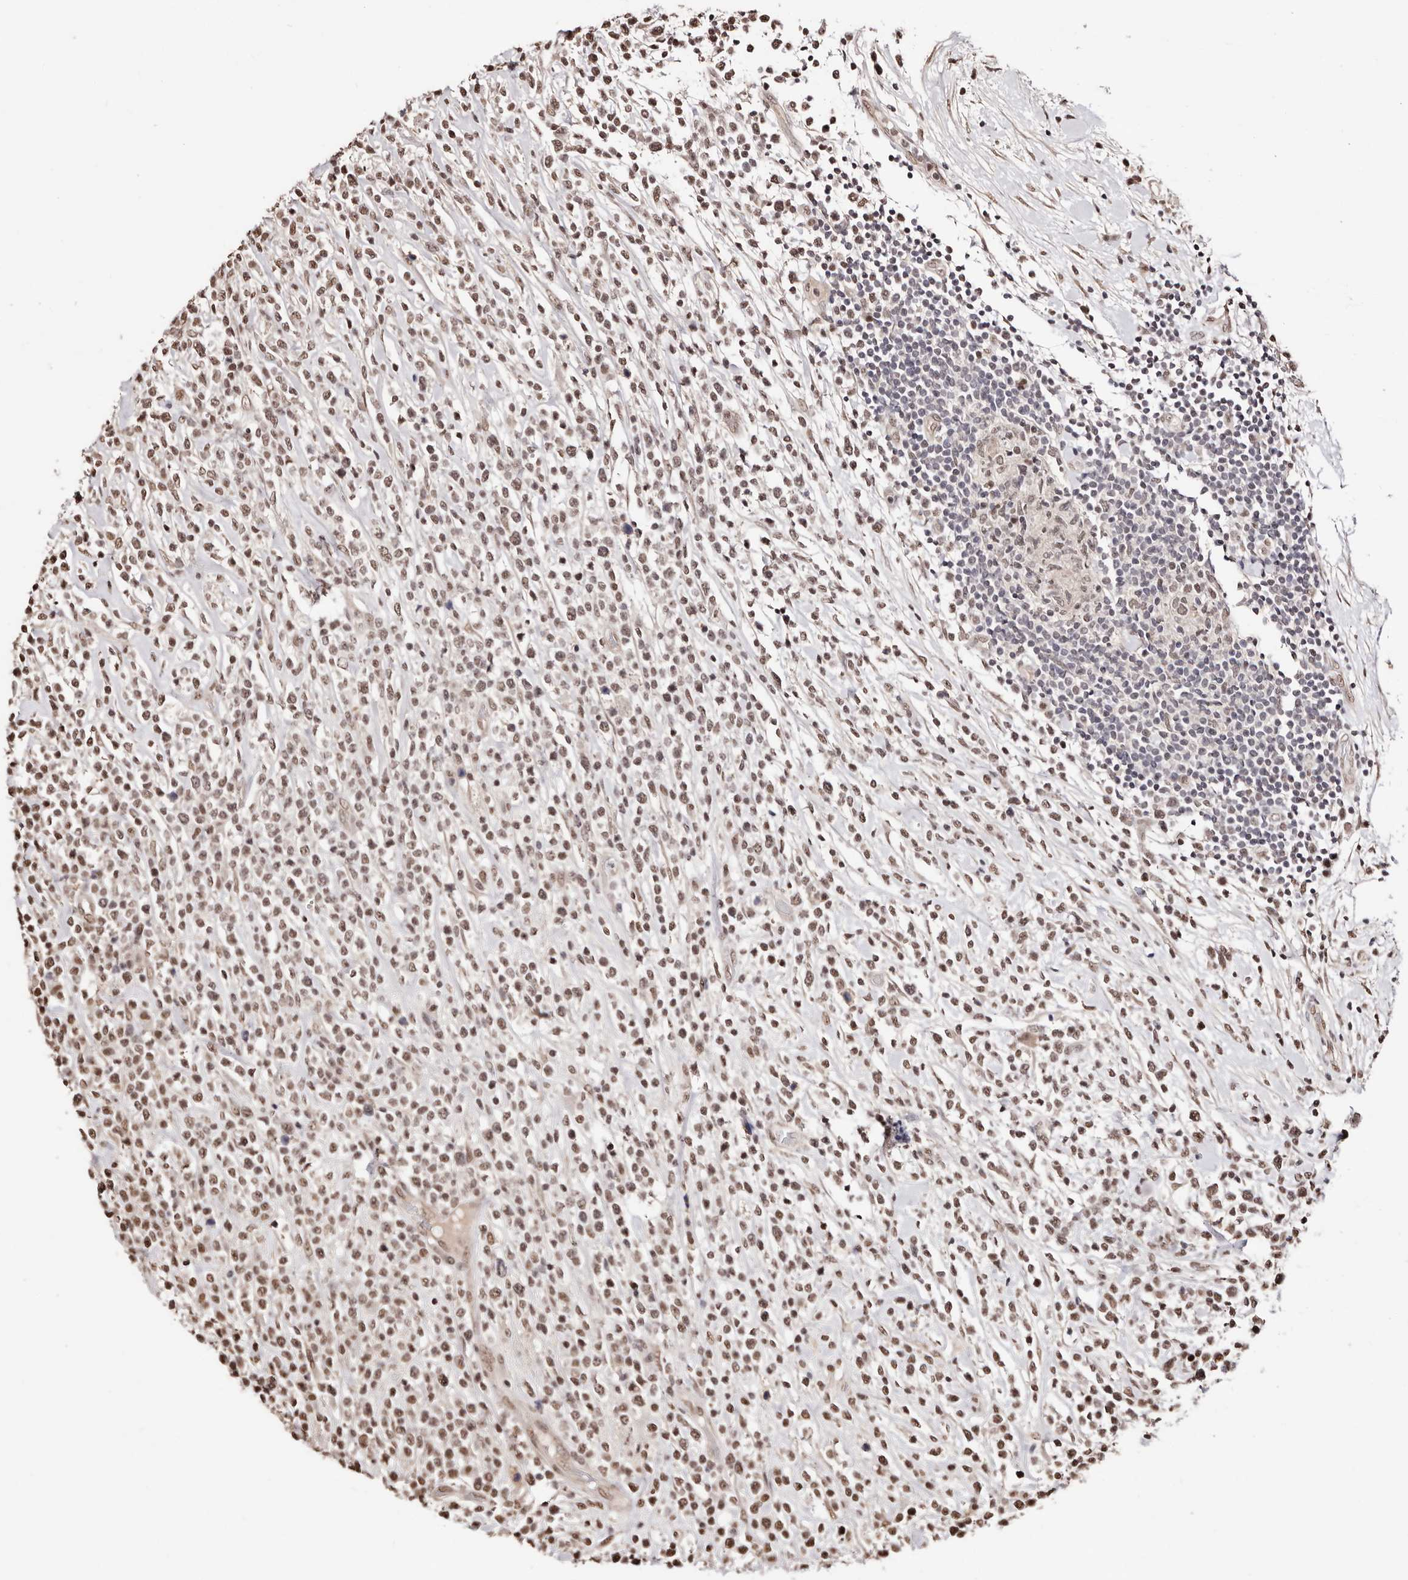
{"staining": {"intensity": "moderate", "quantity": ">75%", "location": "nuclear"}, "tissue": "lymphoma", "cell_type": "Tumor cells", "image_type": "cancer", "snomed": [{"axis": "morphology", "description": "Malignant lymphoma, non-Hodgkin's type, High grade"}, {"axis": "topography", "description": "Colon"}], "caption": "A high-resolution image shows immunohistochemistry staining of lymphoma, which exhibits moderate nuclear staining in approximately >75% of tumor cells.", "gene": "BICRAL", "patient": {"sex": "female", "age": 53}}